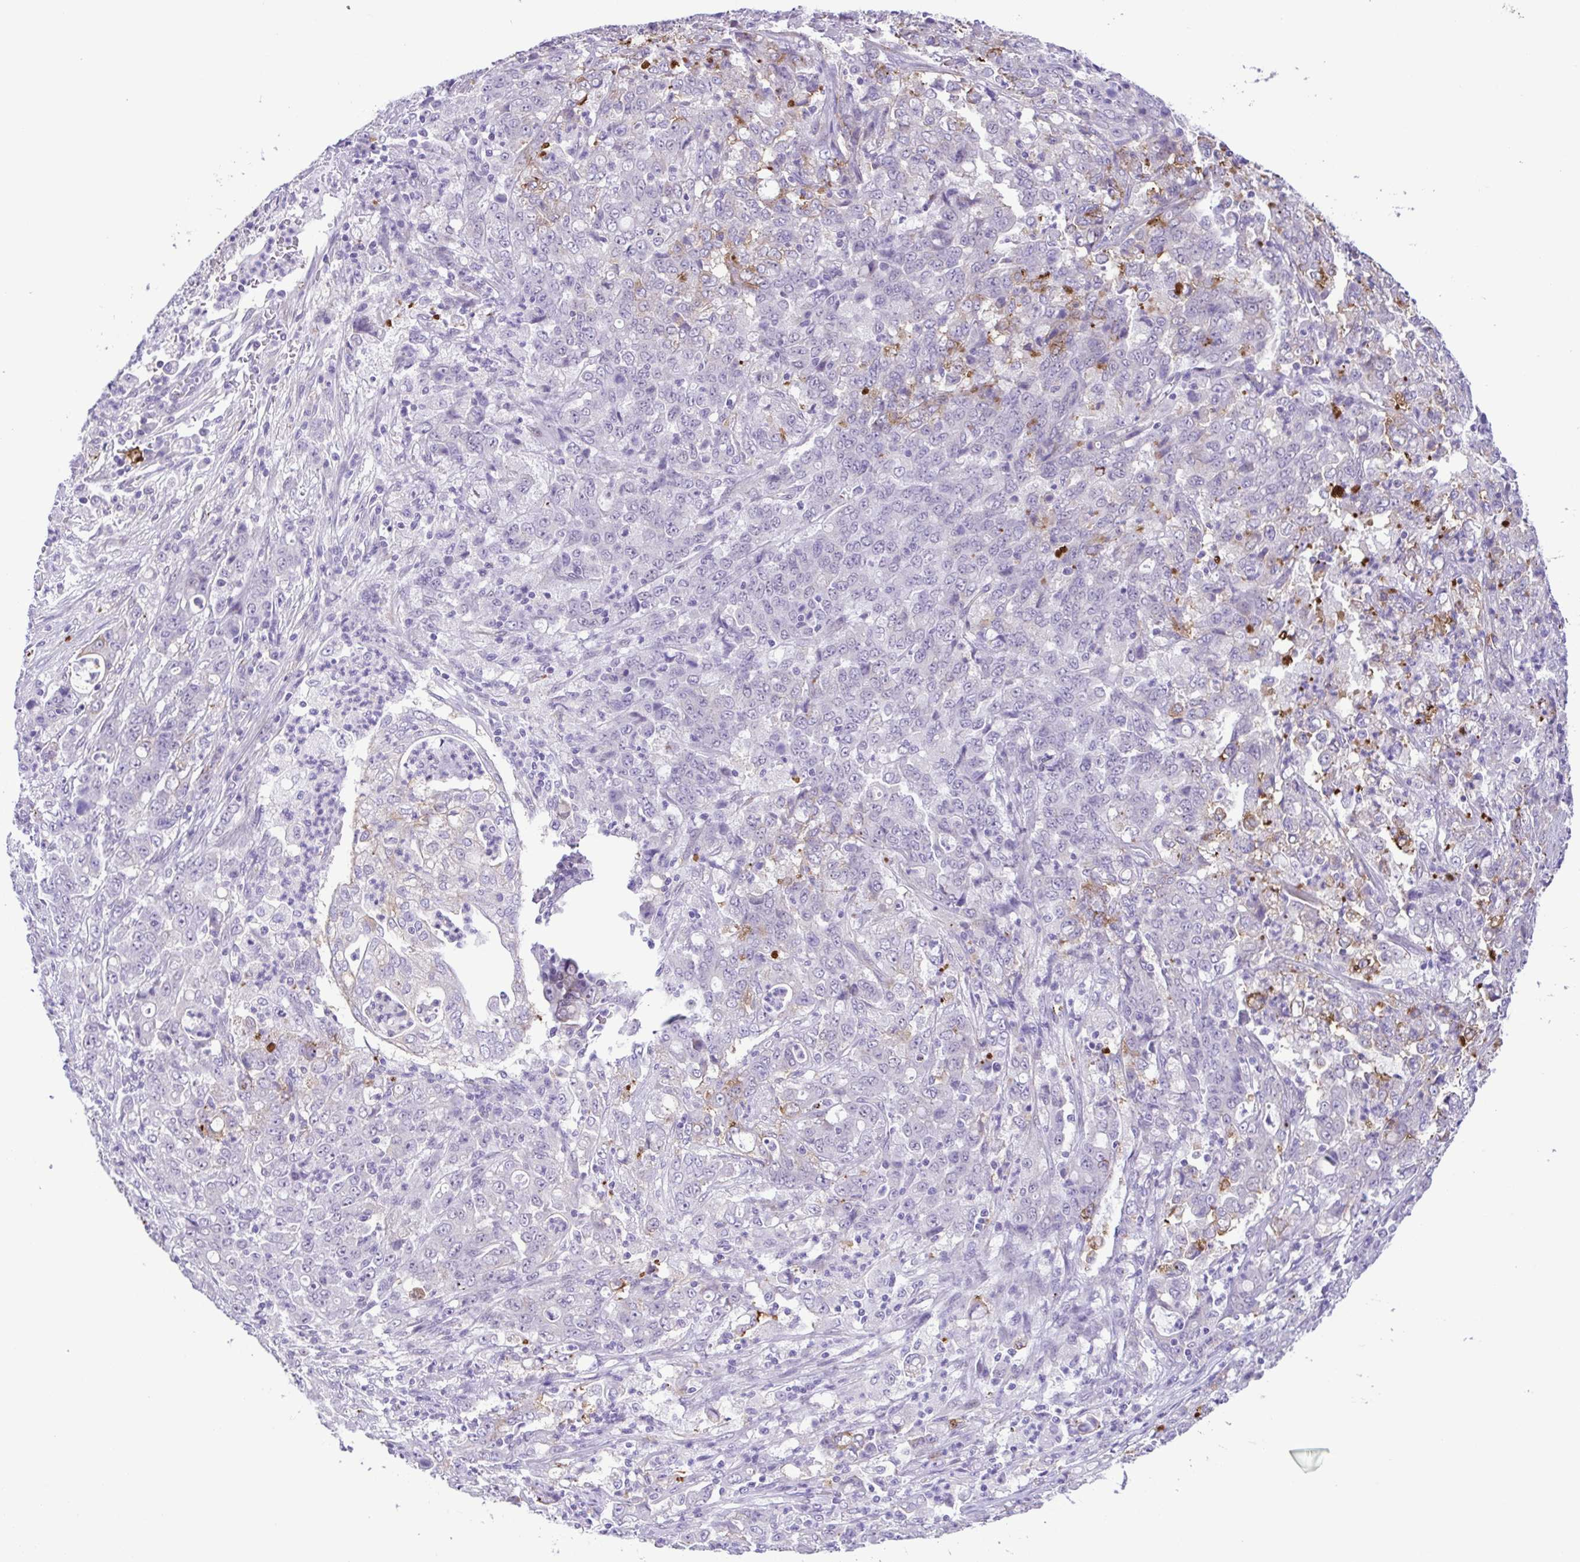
{"staining": {"intensity": "moderate", "quantity": "<25%", "location": "cytoplasmic/membranous"}, "tissue": "stomach cancer", "cell_type": "Tumor cells", "image_type": "cancer", "snomed": [{"axis": "morphology", "description": "Adenocarcinoma, NOS"}, {"axis": "topography", "description": "Stomach, lower"}], "caption": "Protein expression analysis of adenocarcinoma (stomach) demonstrates moderate cytoplasmic/membranous positivity in about <25% of tumor cells. (IHC, brightfield microscopy, high magnification).", "gene": "DCLK2", "patient": {"sex": "female", "age": 71}}